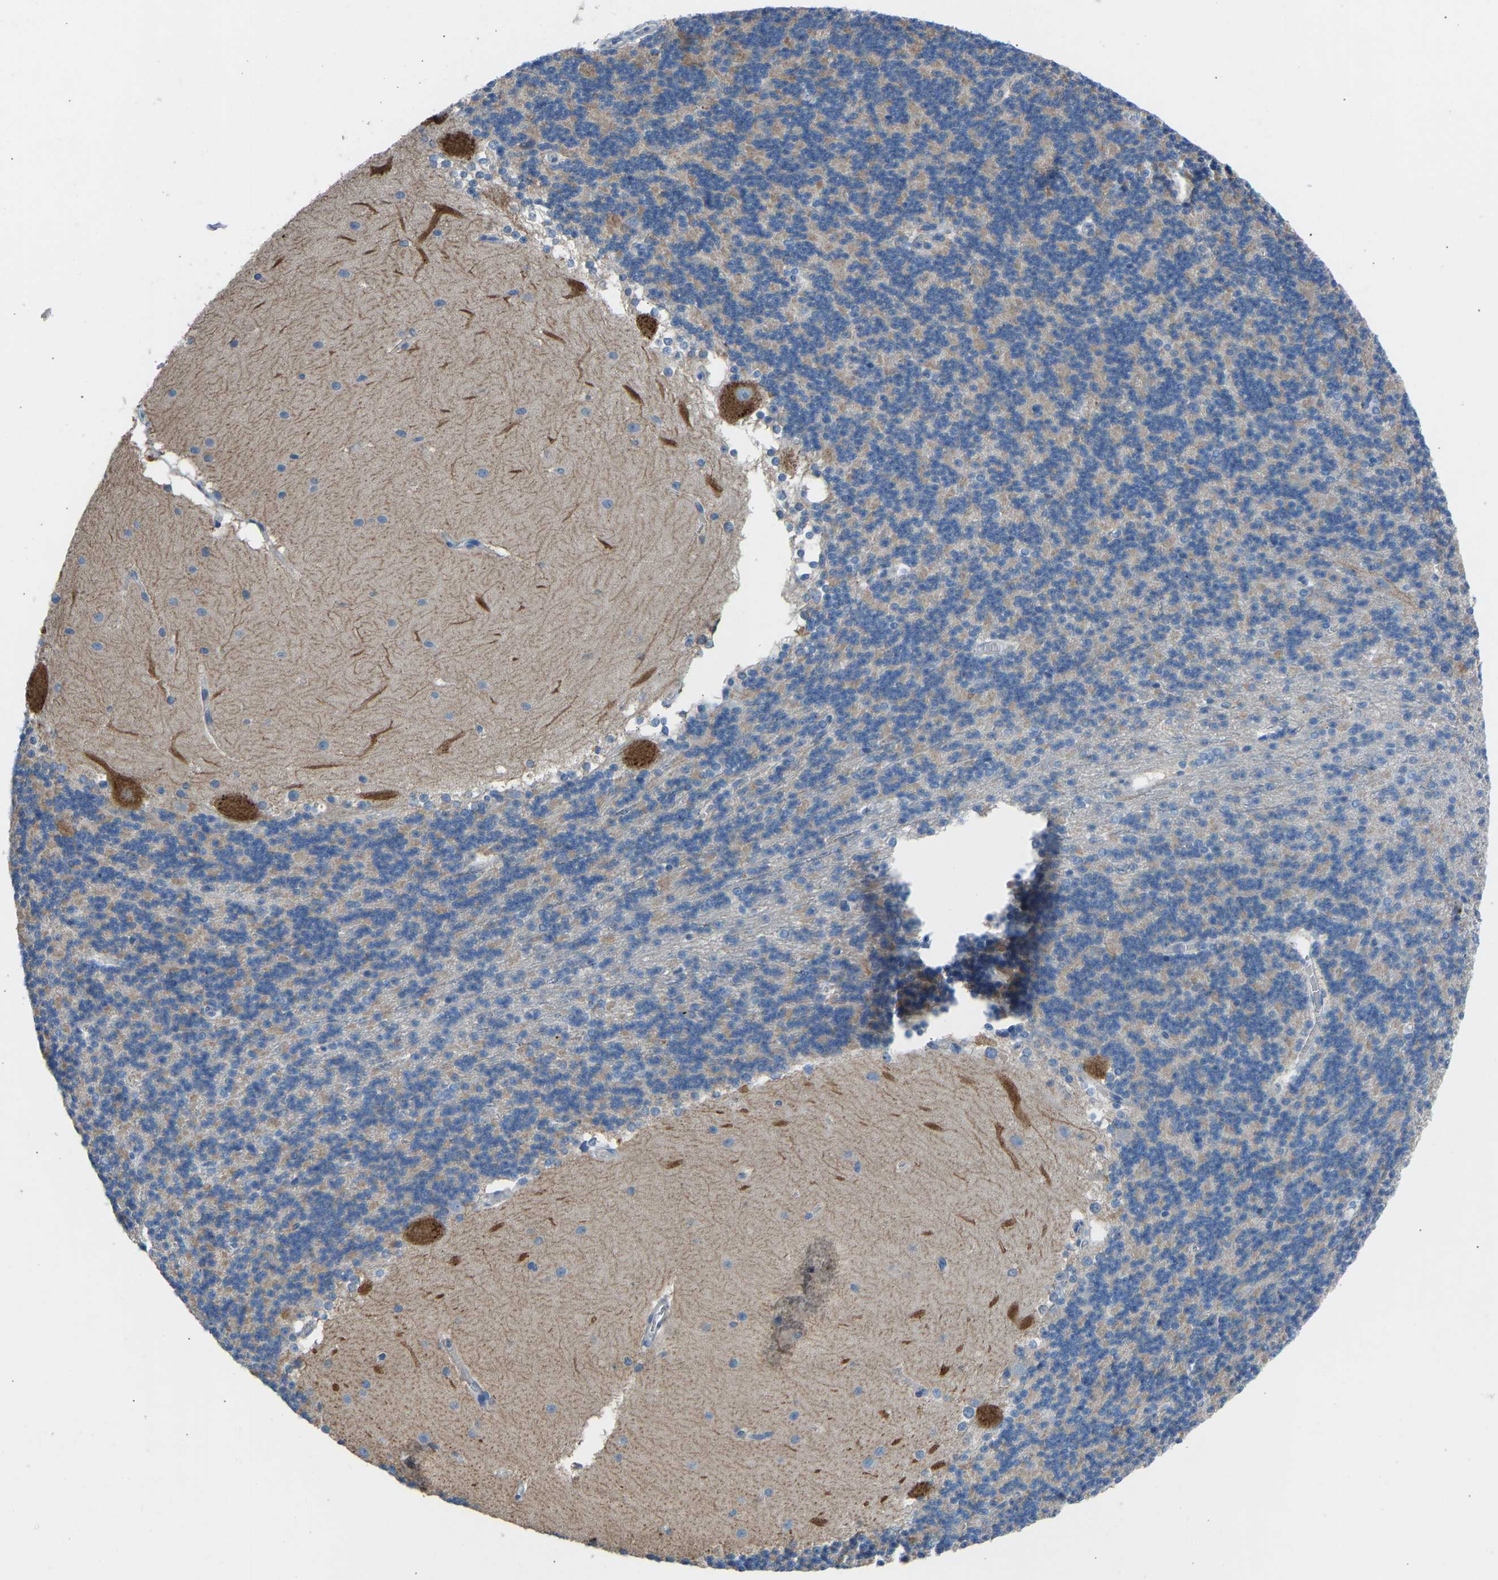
{"staining": {"intensity": "negative", "quantity": "none", "location": "none"}, "tissue": "cerebellum", "cell_type": "Cells in granular layer", "image_type": "normal", "snomed": [{"axis": "morphology", "description": "Normal tissue, NOS"}, {"axis": "topography", "description": "Cerebellum"}], "caption": "Cells in granular layer show no significant staining in normal cerebellum.", "gene": "MYH10", "patient": {"sex": "female", "age": 19}}